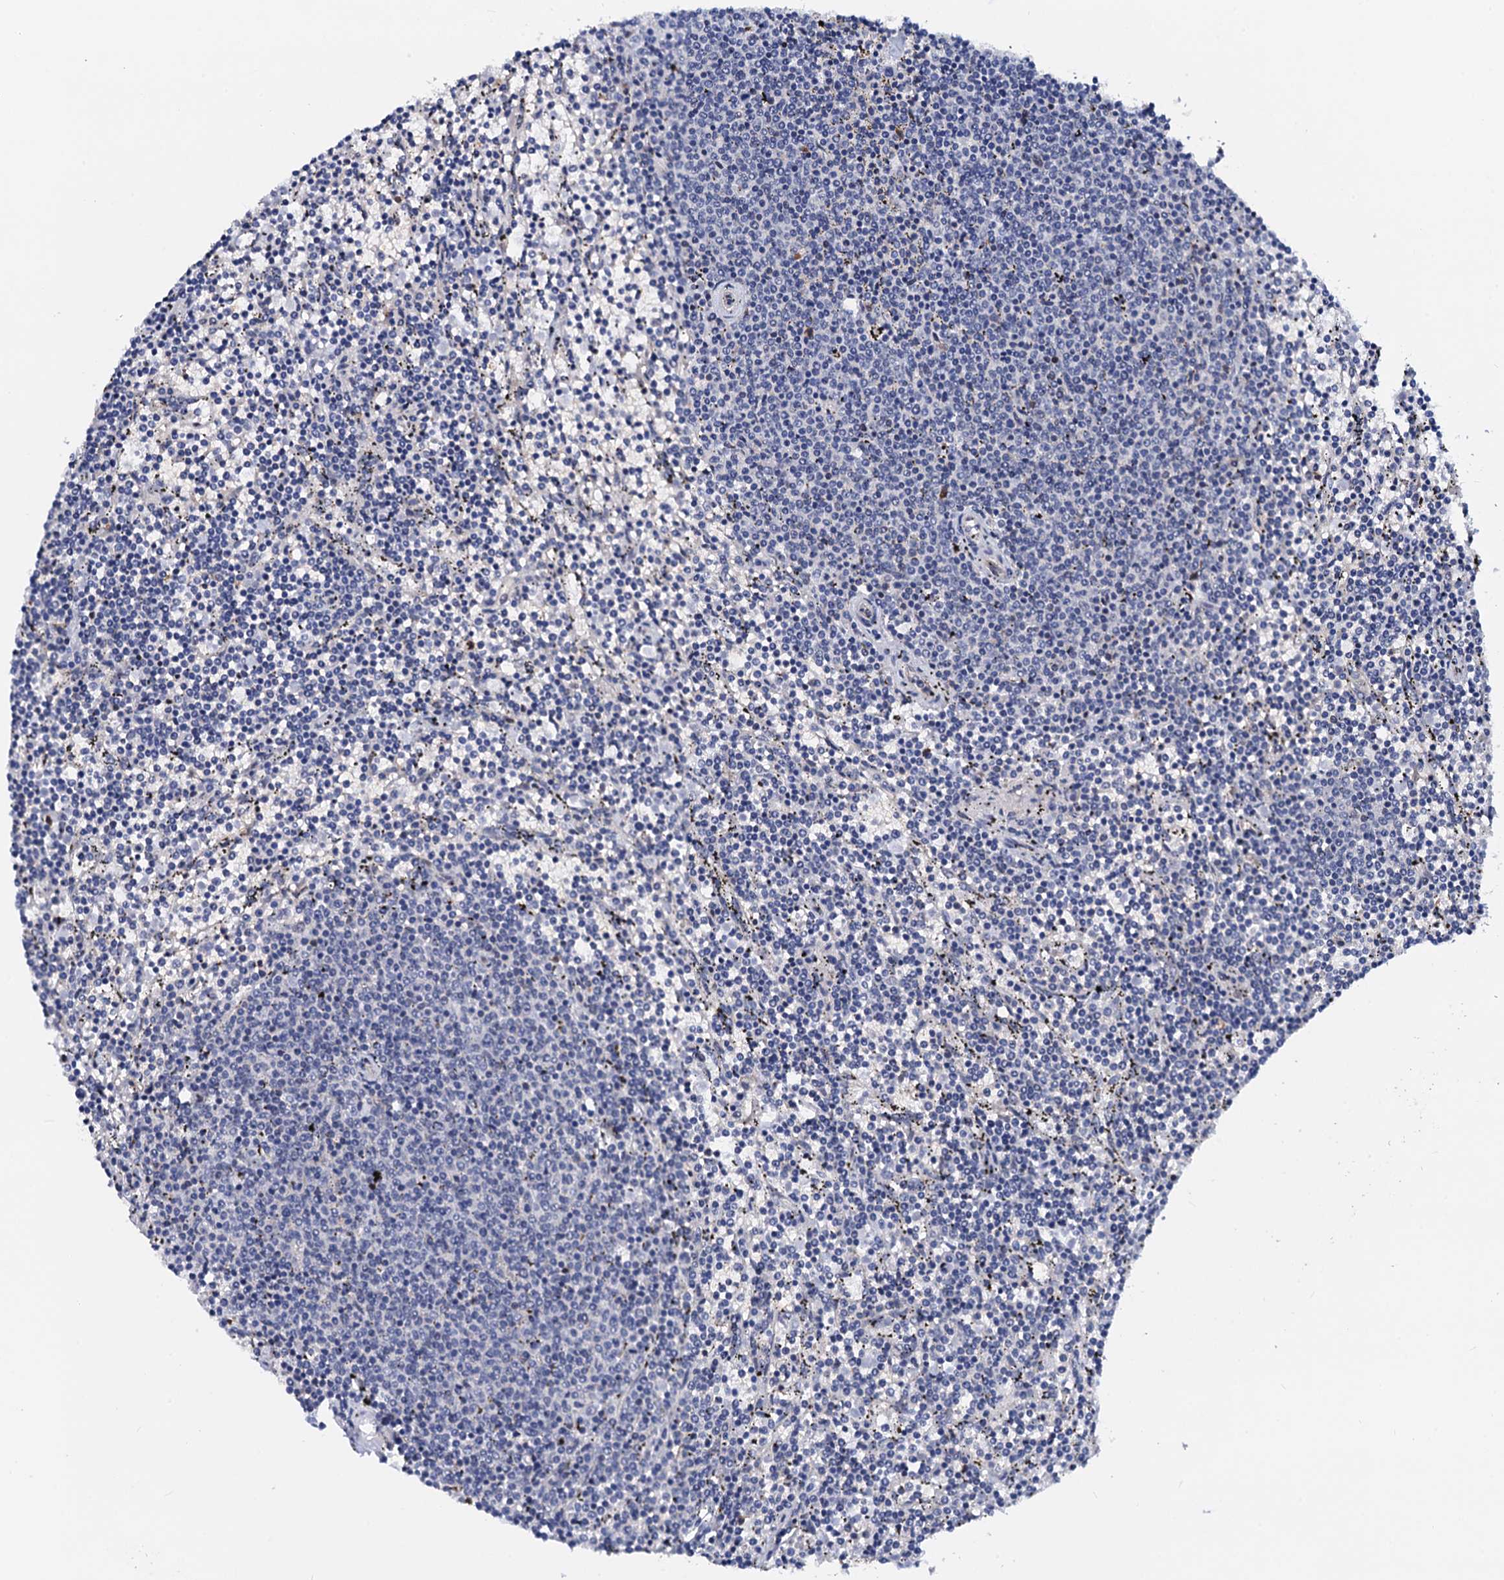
{"staining": {"intensity": "negative", "quantity": "none", "location": "none"}, "tissue": "lymphoma", "cell_type": "Tumor cells", "image_type": "cancer", "snomed": [{"axis": "morphology", "description": "Malignant lymphoma, non-Hodgkin's type, Low grade"}, {"axis": "topography", "description": "Spleen"}], "caption": "This is a micrograph of immunohistochemistry staining of malignant lymphoma, non-Hodgkin's type (low-grade), which shows no positivity in tumor cells.", "gene": "C16orf87", "patient": {"sex": "female", "age": 50}}